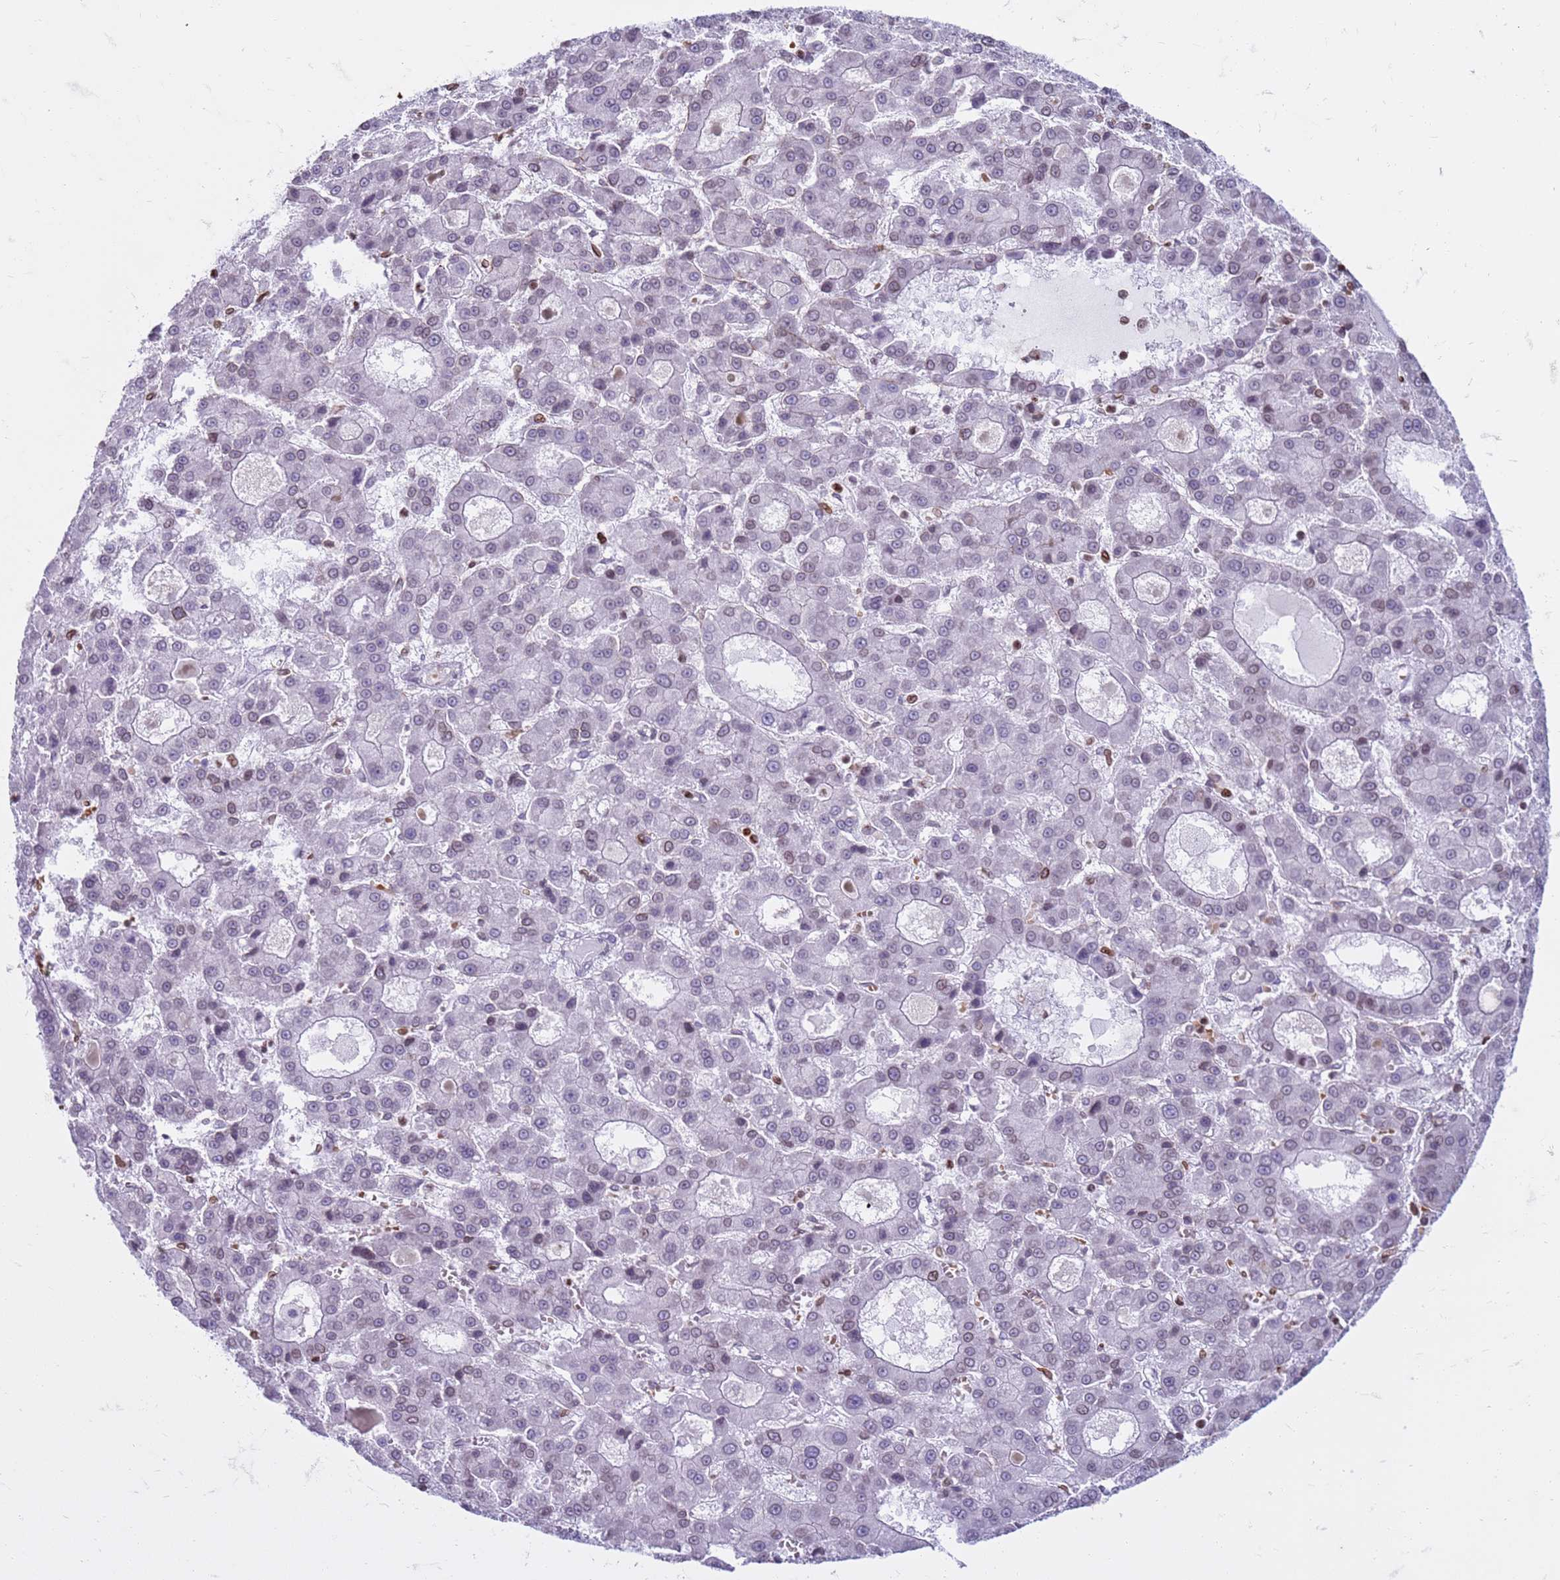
{"staining": {"intensity": "negative", "quantity": "none", "location": "none"}, "tissue": "liver cancer", "cell_type": "Tumor cells", "image_type": "cancer", "snomed": [{"axis": "morphology", "description": "Carcinoma, Hepatocellular, NOS"}, {"axis": "topography", "description": "Liver"}], "caption": "Immunohistochemistry image of hepatocellular carcinoma (liver) stained for a protein (brown), which shows no expression in tumor cells.", "gene": "METTL25B", "patient": {"sex": "male", "age": 70}}